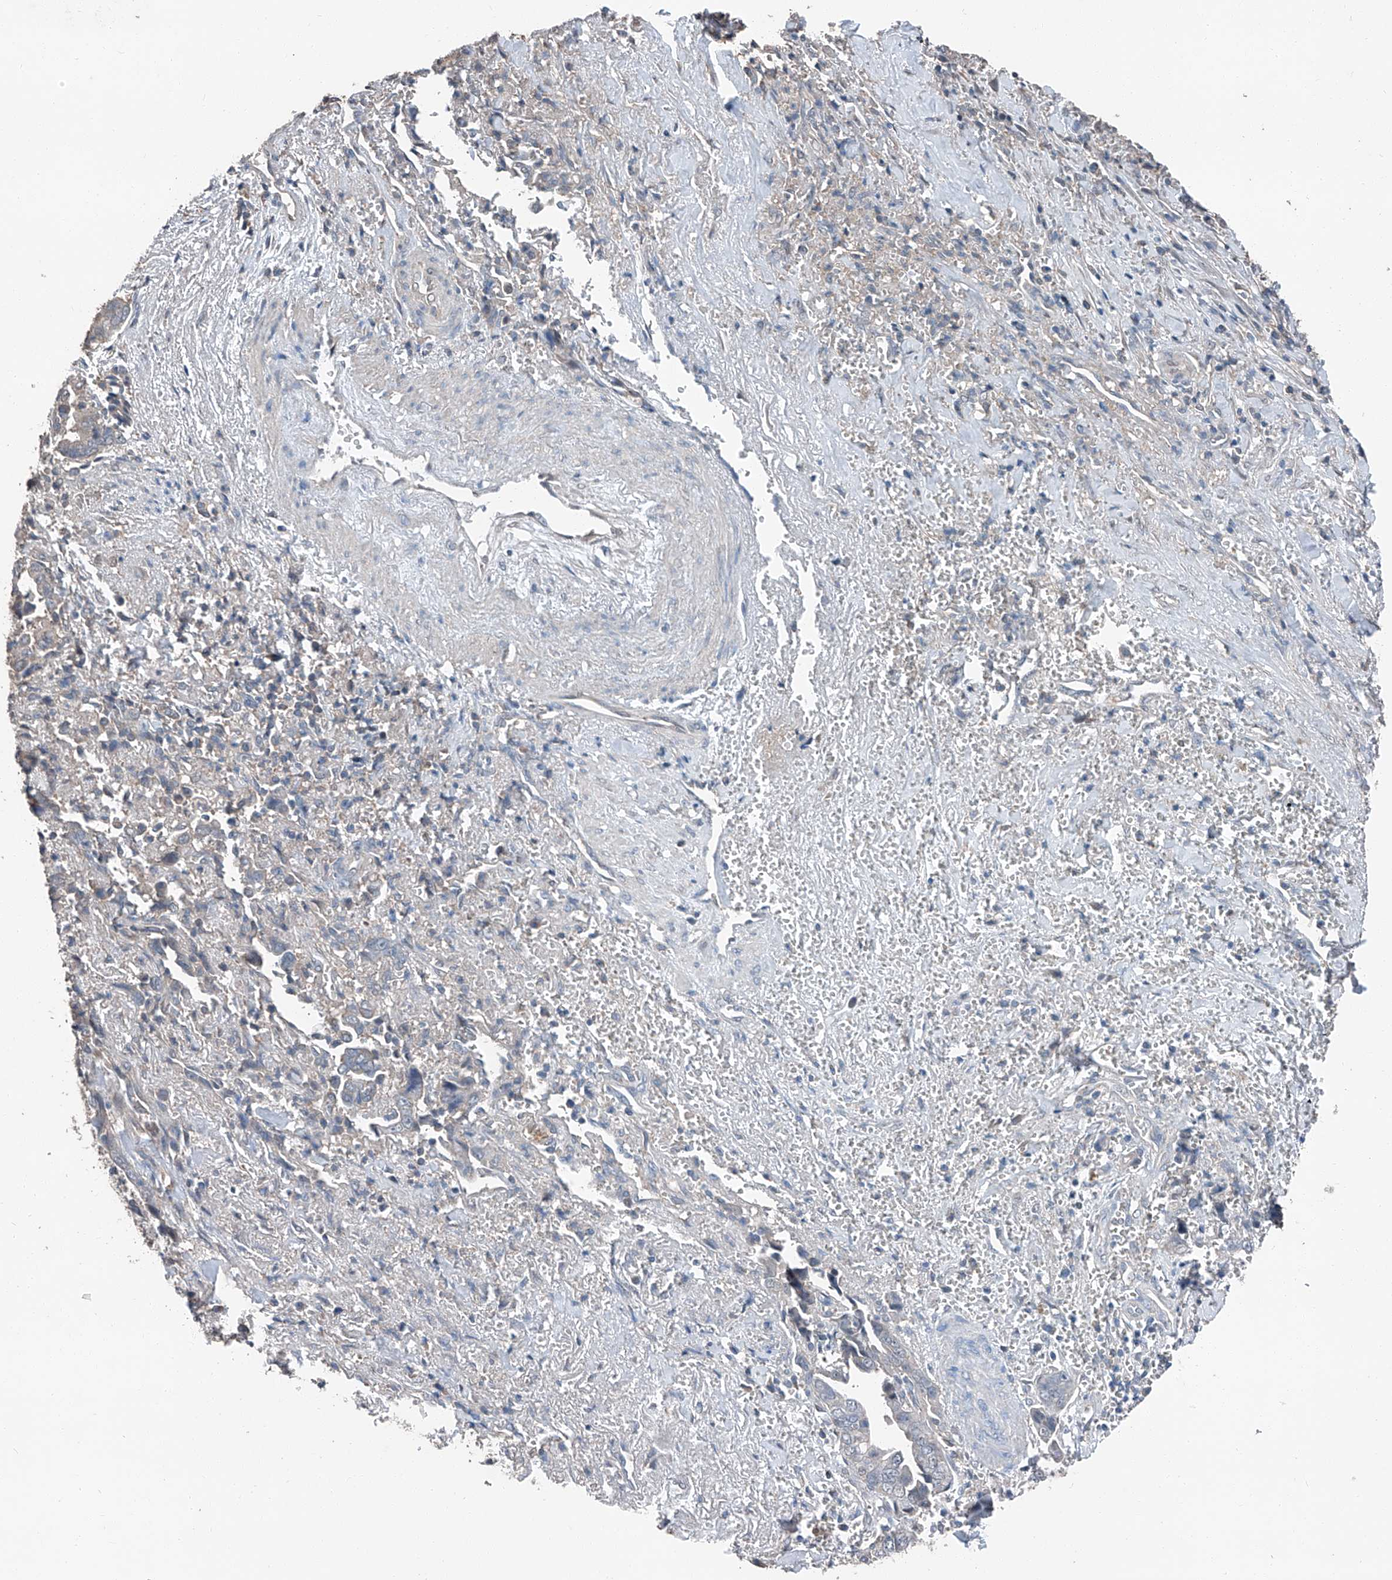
{"staining": {"intensity": "negative", "quantity": "none", "location": "none"}, "tissue": "liver cancer", "cell_type": "Tumor cells", "image_type": "cancer", "snomed": [{"axis": "morphology", "description": "Cholangiocarcinoma"}, {"axis": "topography", "description": "Liver"}], "caption": "This is an IHC micrograph of cholangiocarcinoma (liver). There is no positivity in tumor cells.", "gene": "MAMLD1", "patient": {"sex": "female", "age": 79}}